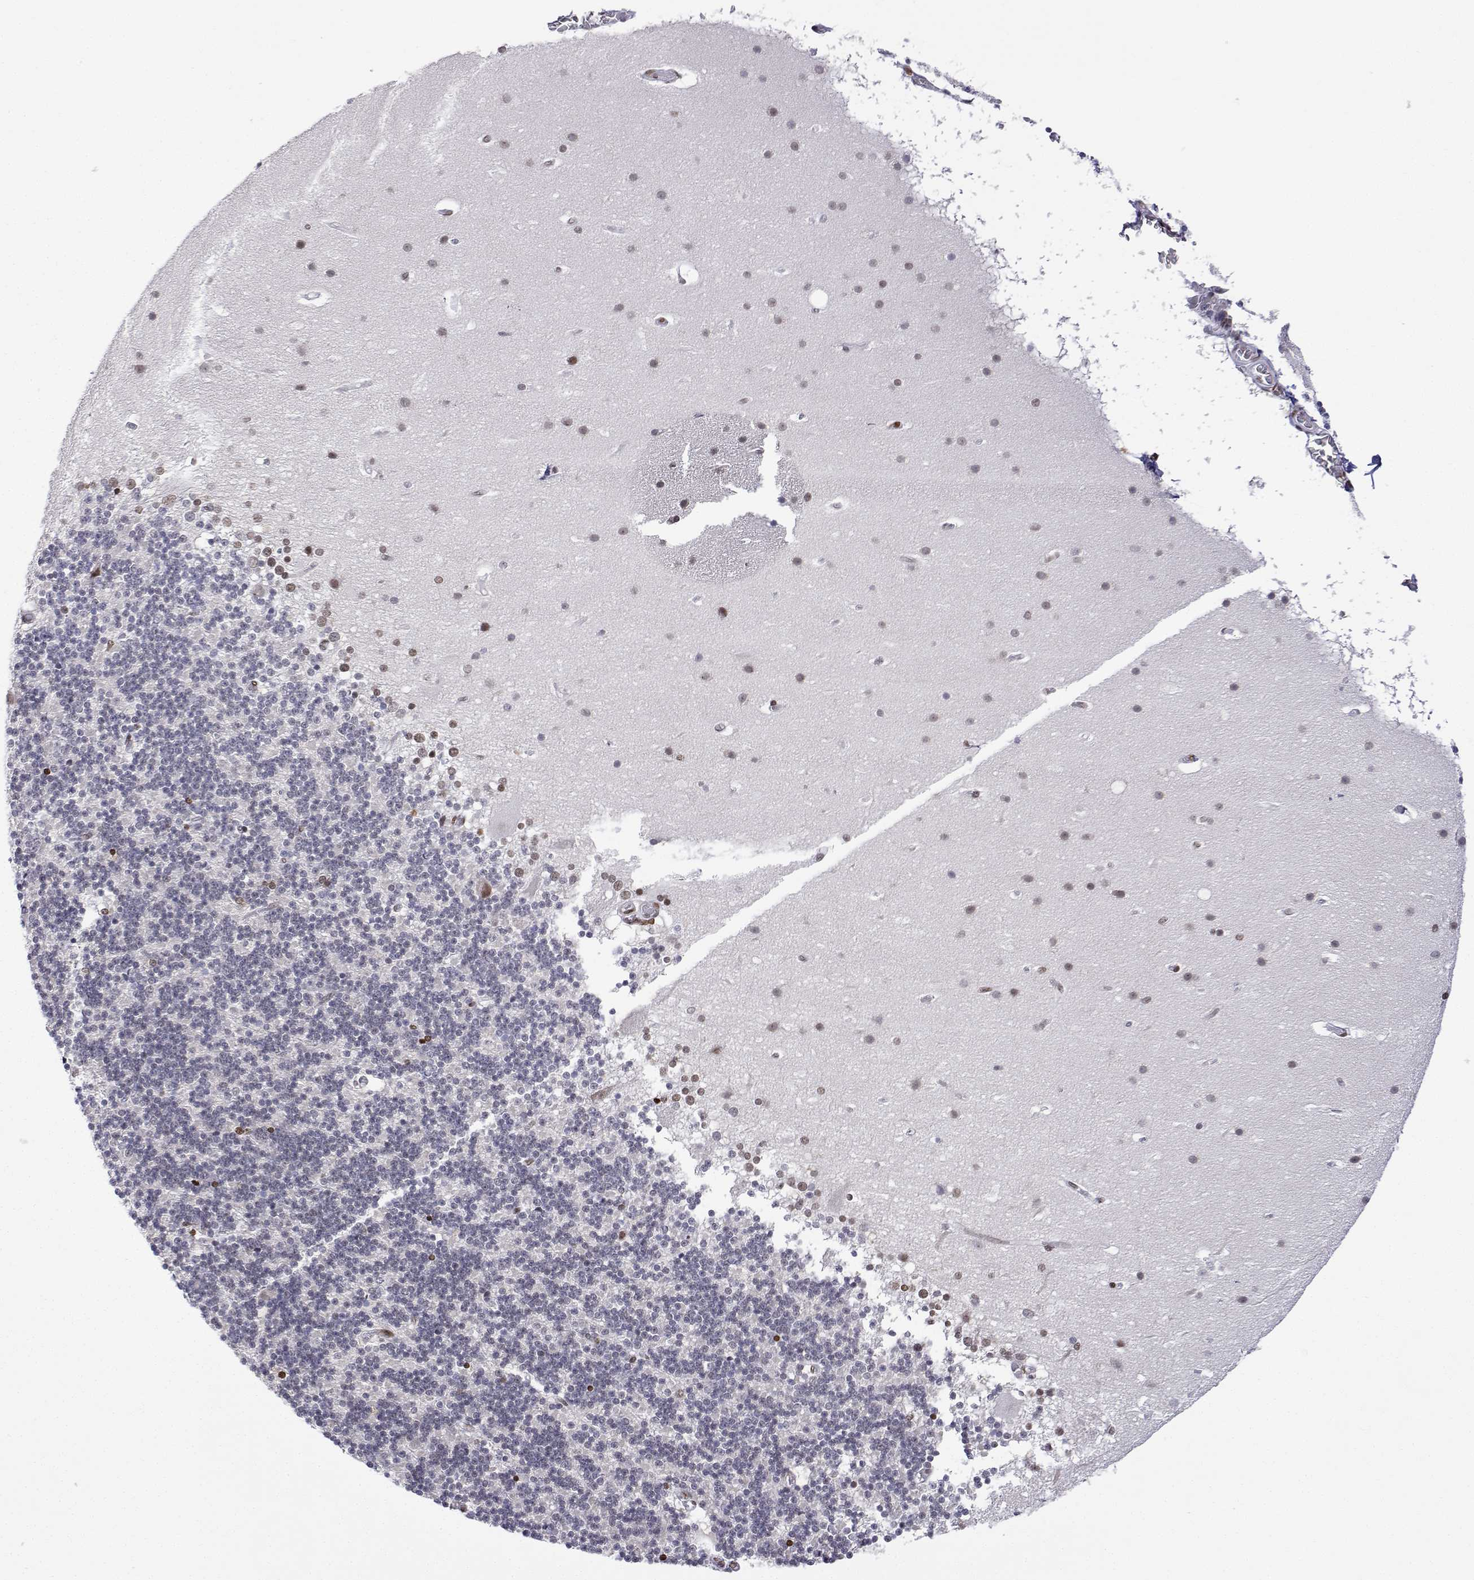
{"staining": {"intensity": "moderate", "quantity": "<25%", "location": "nuclear"}, "tissue": "cerebellum", "cell_type": "Cells in granular layer", "image_type": "normal", "snomed": [{"axis": "morphology", "description": "Normal tissue, NOS"}, {"axis": "topography", "description": "Cerebellum"}], "caption": "Immunohistochemistry (IHC) (DAB) staining of unremarkable human cerebellum demonstrates moderate nuclear protein staining in approximately <25% of cells in granular layer. (IHC, brightfield microscopy, high magnification).", "gene": "XPC", "patient": {"sex": "male", "age": 70}}